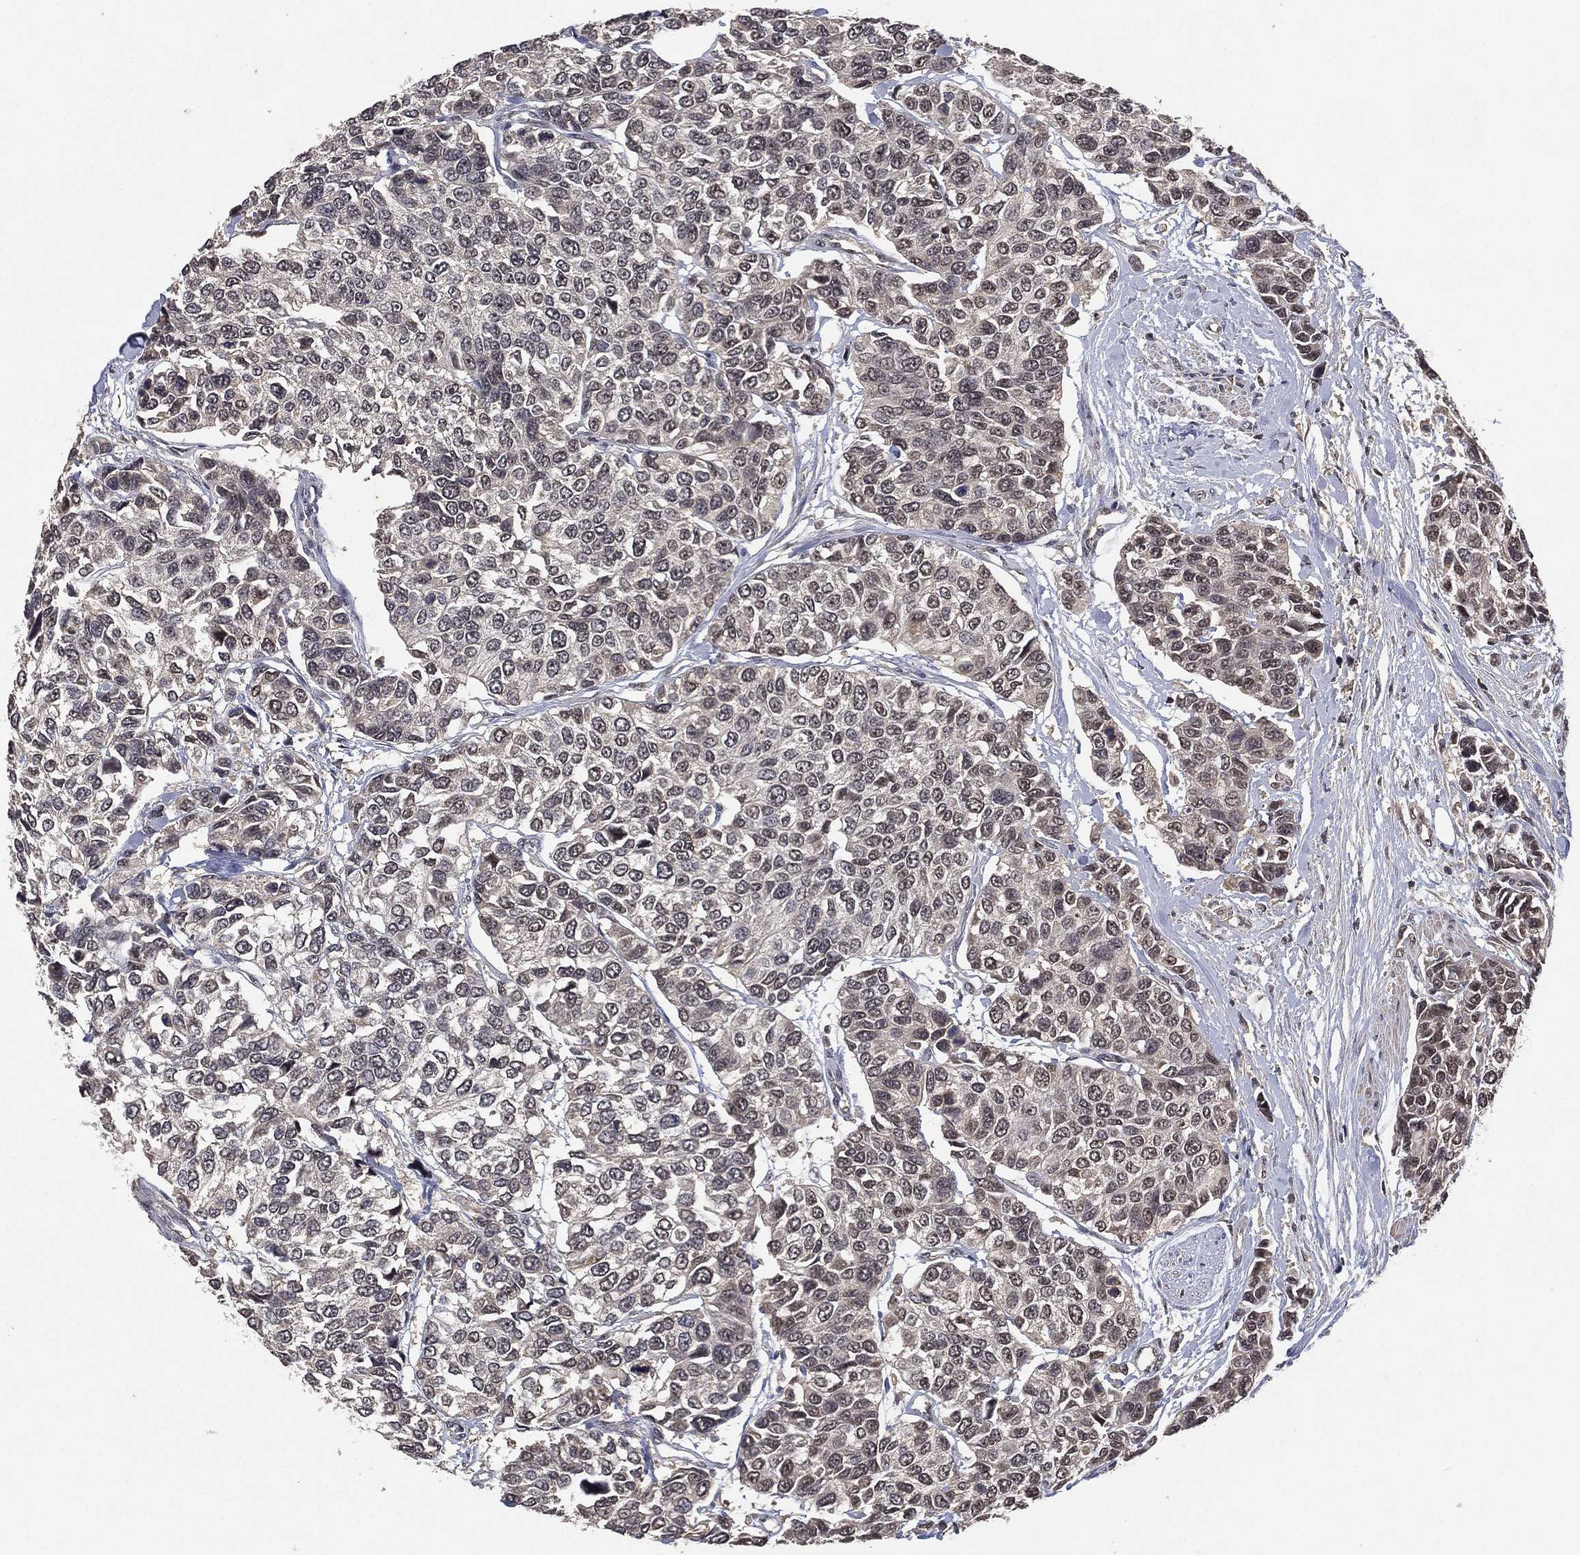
{"staining": {"intensity": "negative", "quantity": "none", "location": "none"}, "tissue": "urothelial cancer", "cell_type": "Tumor cells", "image_type": "cancer", "snomed": [{"axis": "morphology", "description": "Urothelial carcinoma, High grade"}, {"axis": "topography", "description": "Urinary bladder"}], "caption": "DAB (3,3'-diaminobenzidine) immunohistochemical staining of human urothelial cancer reveals no significant expression in tumor cells.", "gene": "NELFCD", "patient": {"sex": "male", "age": 77}}